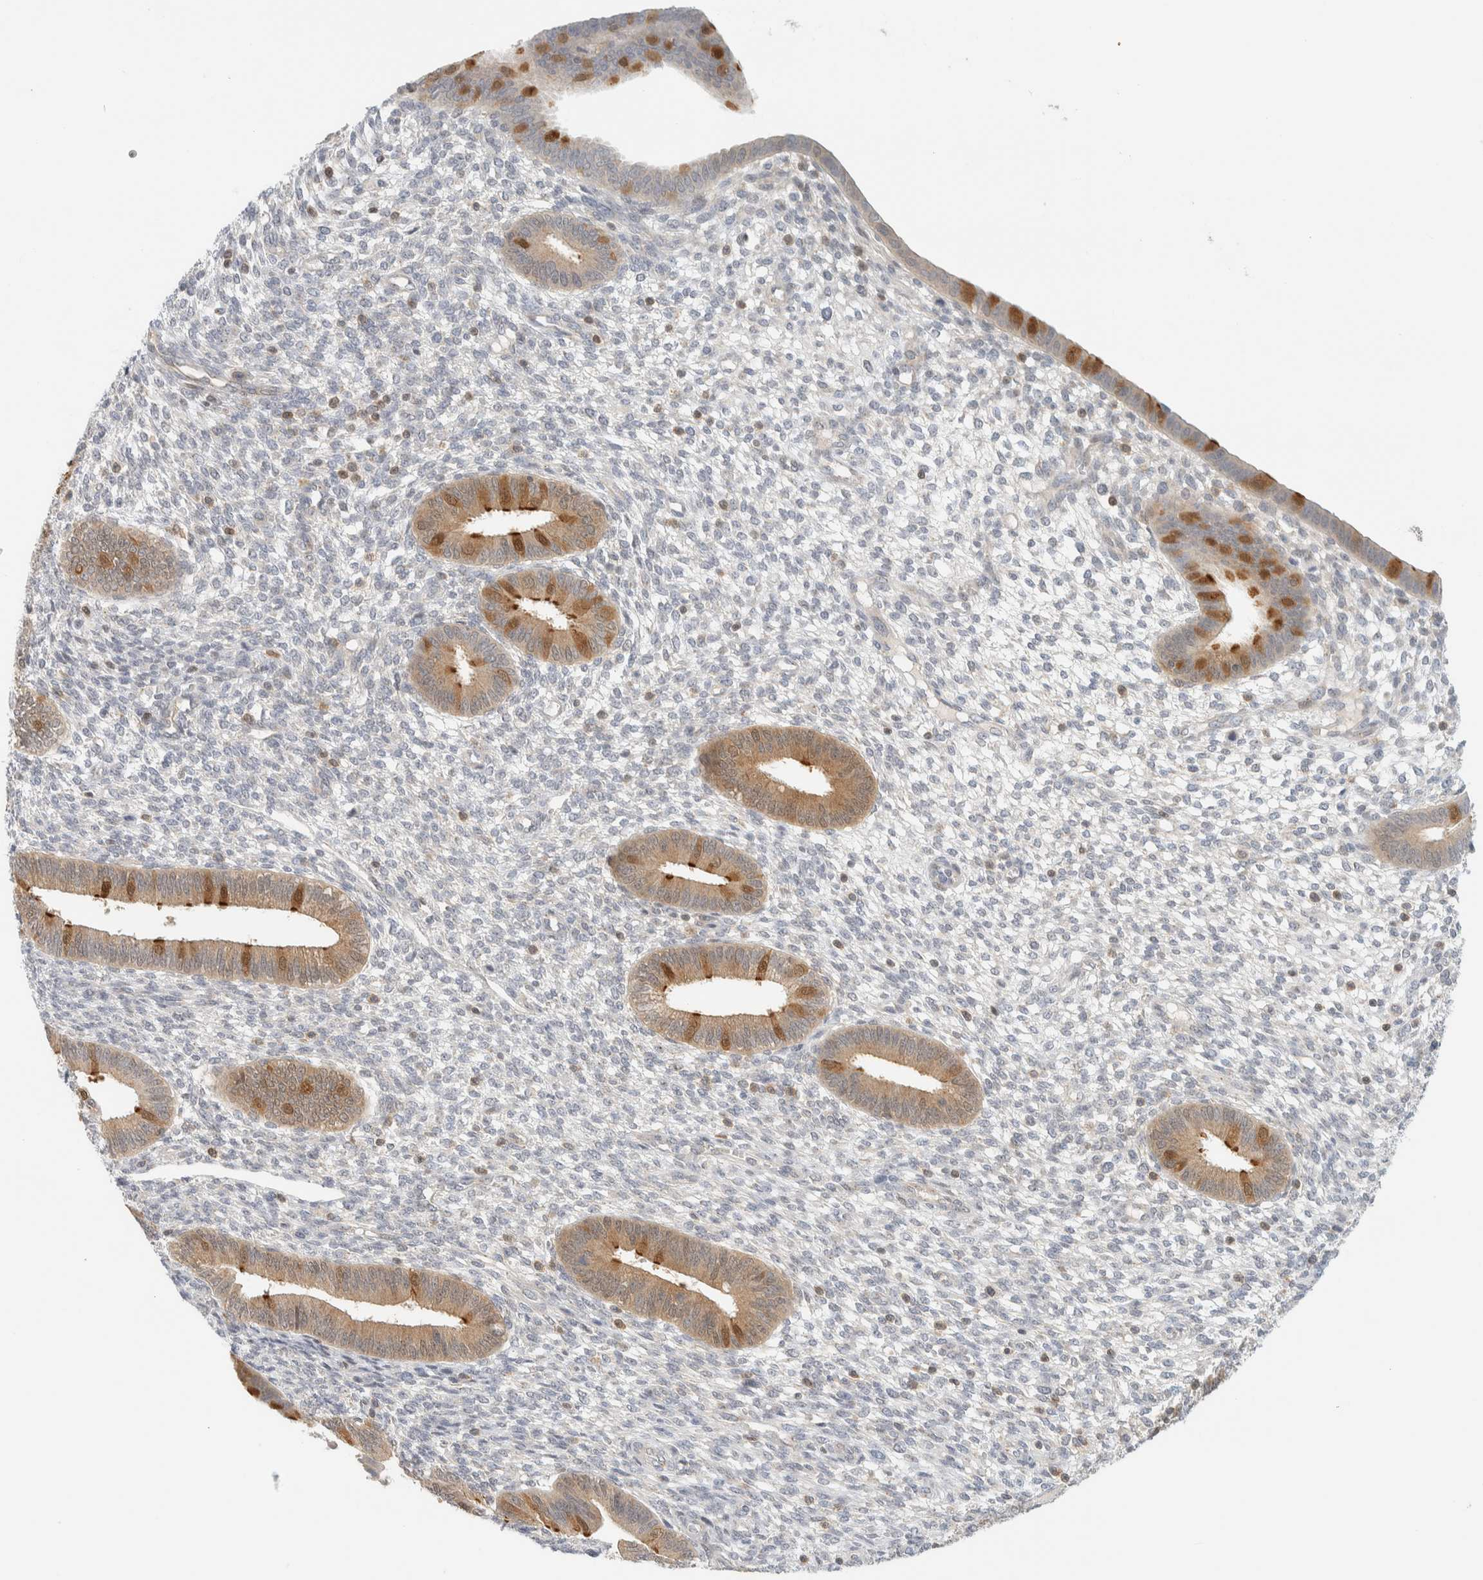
{"staining": {"intensity": "moderate", "quantity": ">75%", "location": "cytoplasmic/membranous,nuclear"}, "tissue": "endometrium", "cell_type": "Cells in endometrial stroma", "image_type": "normal", "snomed": [{"axis": "morphology", "description": "Normal tissue, NOS"}, {"axis": "topography", "description": "Endometrium"}], "caption": "Protein staining displays moderate cytoplasmic/membranous,nuclear staining in about >75% of cells in endometrial stroma in unremarkable endometrium.", "gene": "PCYT2", "patient": {"sex": "female", "age": 46}}